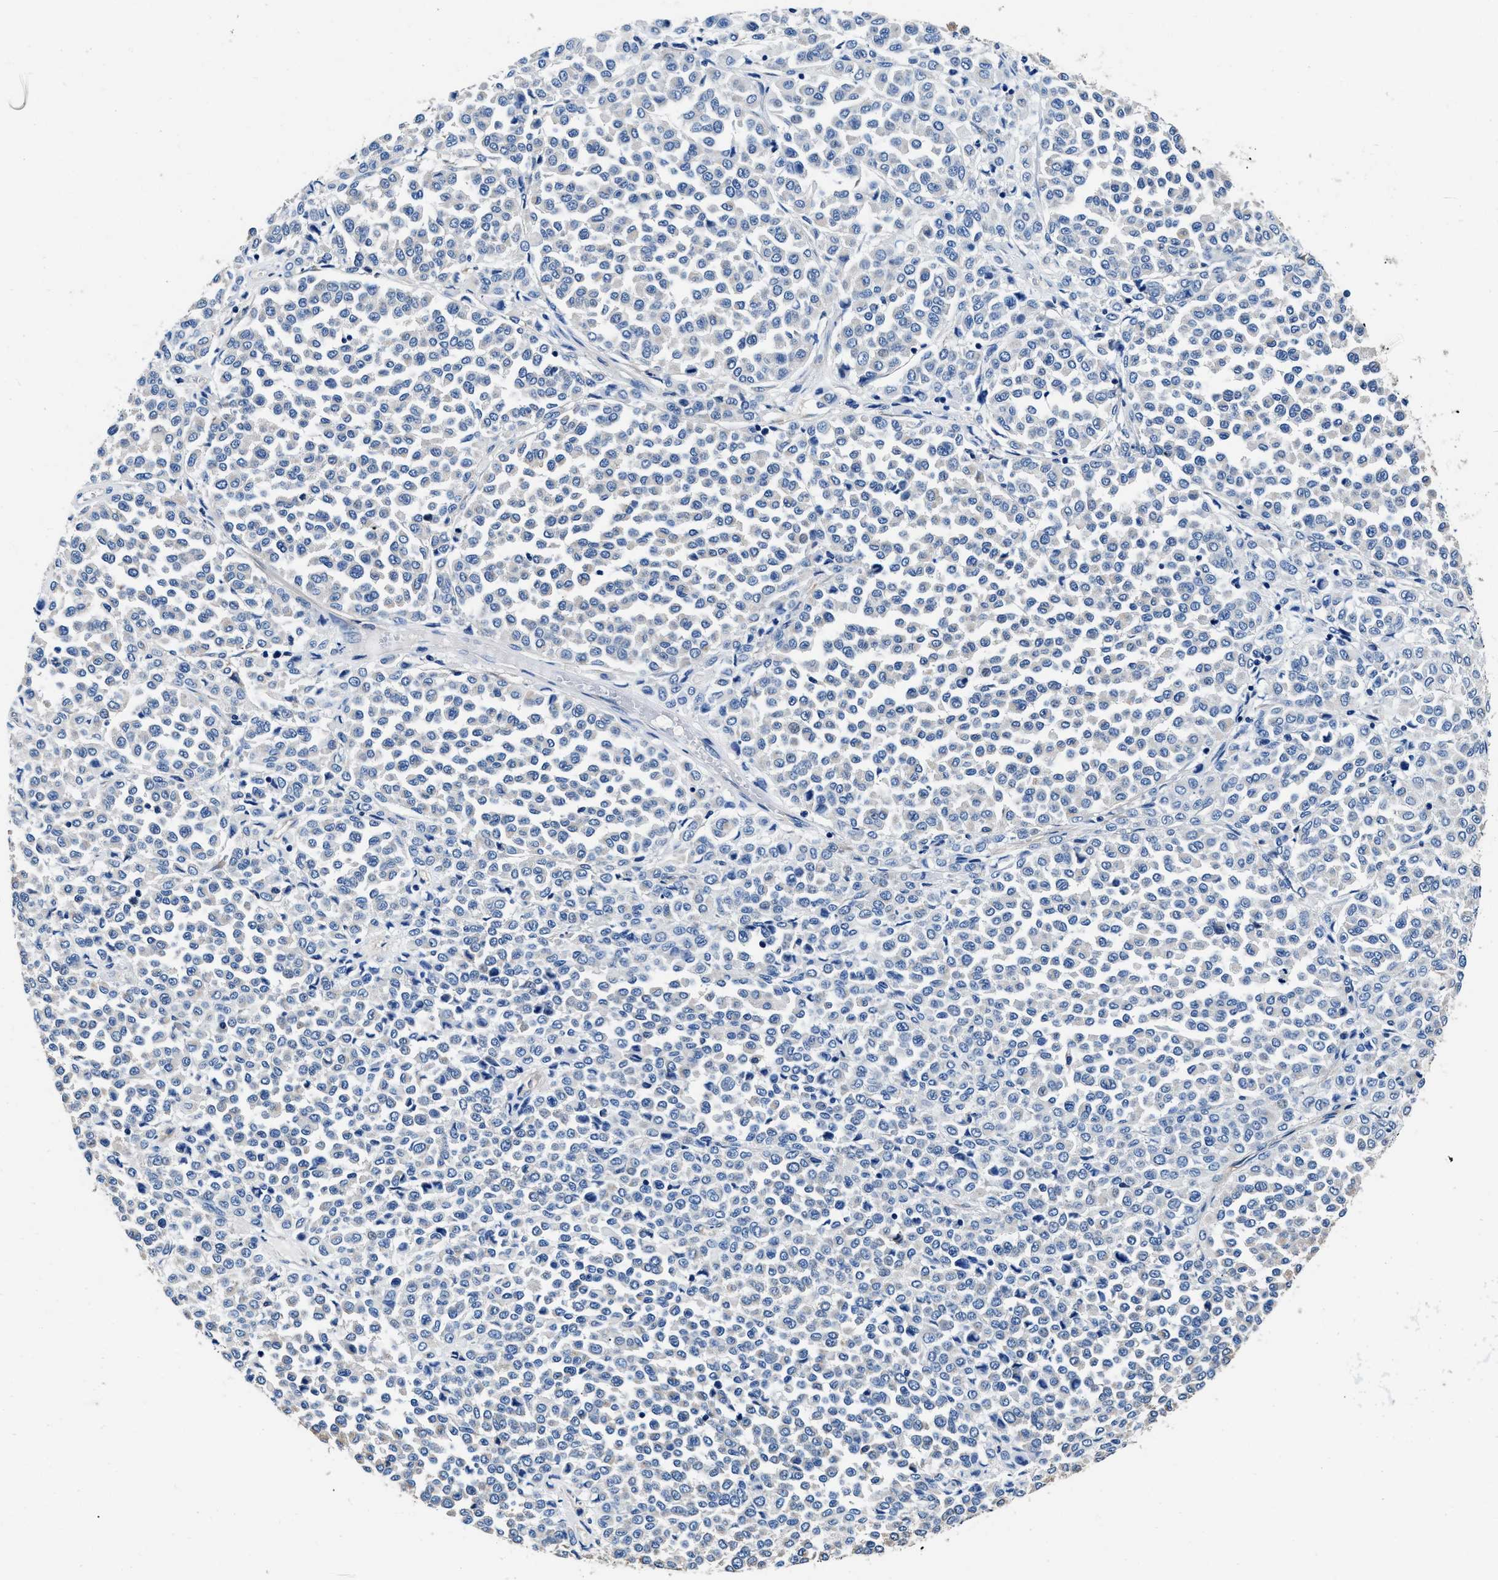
{"staining": {"intensity": "negative", "quantity": "none", "location": "none"}, "tissue": "melanoma", "cell_type": "Tumor cells", "image_type": "cancer", "snomed": [{"axis": "morphology", "description": "Malignant melanoma, Metastatic site"}, {"axis": "topography", "description": "Pancreas"}], "caption": "Histopathology image shows no significant protein positivity in tumor cells of melanoma.", "gene": "NEU1", "patient": {"sex": "female", "age": 30}}